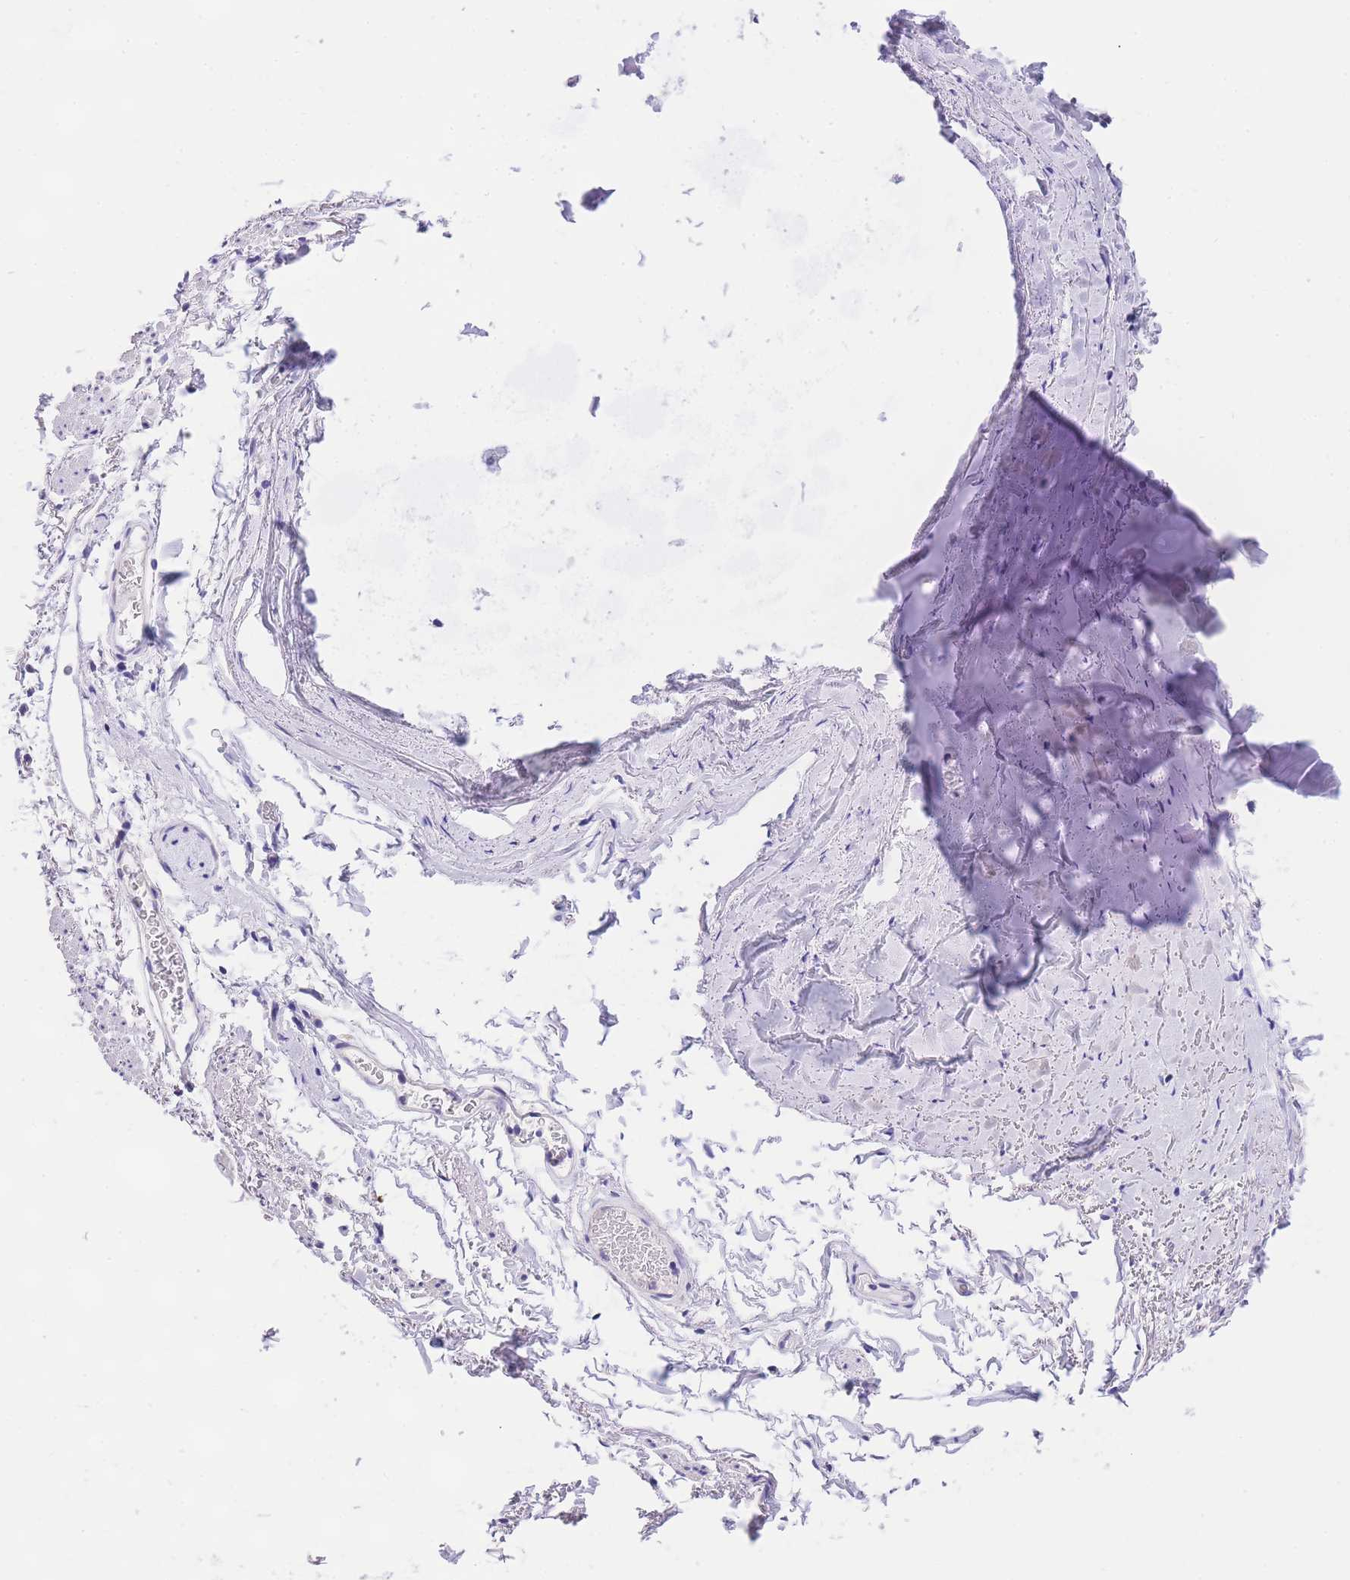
{"staining": {"intensity": "negative", "quantity": "none", "location": "none"}, "tissue": "adipose tissue", "cell_type": "Adipocytes", "image_type": "normal", "snomed": [{"axis": "morphology", "description": "Normal tissue, NOS"}, {"axis": "topography", "description": "Cartilage tissue"}, {"axis": "topography", "description": "Bronchus"}], "caption": "High magnification brightfield microscopy of unremarkable adipose tissue stained with DAB (3,3'-diaminobenzidine) (brown) and counterstained with hematoxylin (blue): adipocytes show no significant expression. Brightfield microscopy of IHC stained with DAB (brown) and hematoxylin (blue), captured at high magnification.", "gene": "EPN2", "patient": {"sex": "female", "age": 73}}